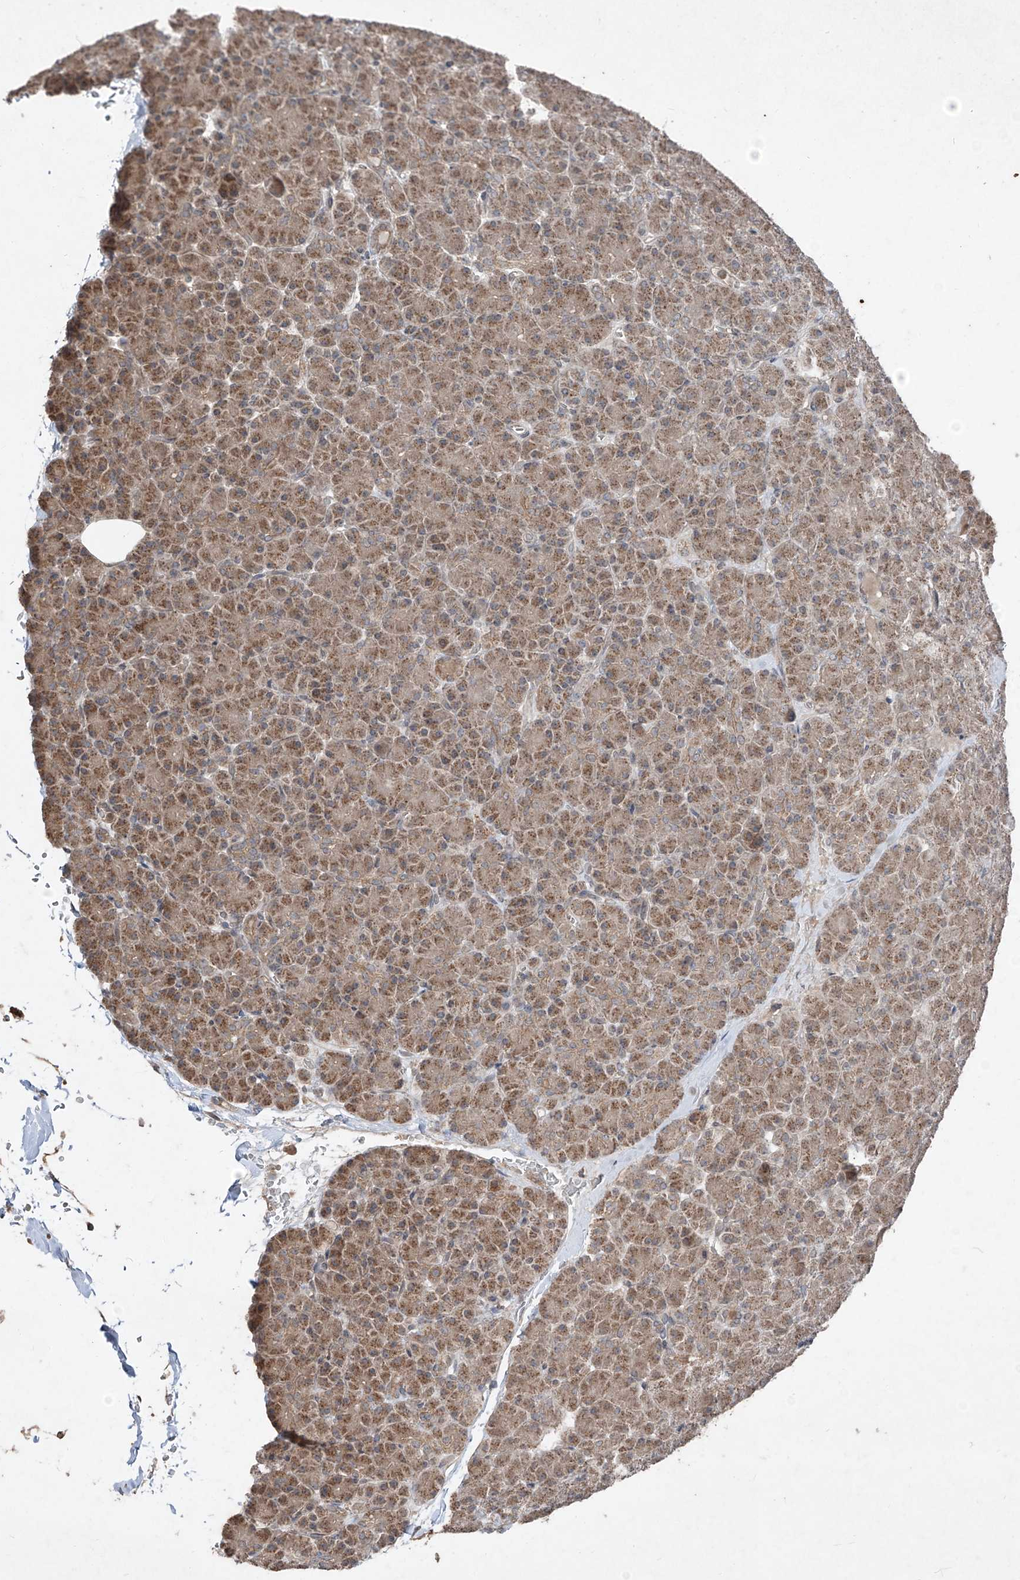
{"staining": {"intensity": "moderate", "quantity": ">75%", "location": "cytoplasmic/membranous"}, "tissue": "pancreas", "cell_type": "Exocrine glandular cells", "image_type": "normal", "snomed": [{"axis": "morphology", "description": "Normal tissue, NOS"}, {"axis": "topography", "description": "Pancreas"}], "caption": "DAB immunohistochemical staining of unremarkable human pancreas exhibits moderate cytoplasmic/membranous protein positivity in approximately >75% of exocrine glandular cells. (DAB IHC, brown staining for protein, blue staining for nuclei).", "gene": "ABCD3", "patient": {"sex": "female", "age": 43}}